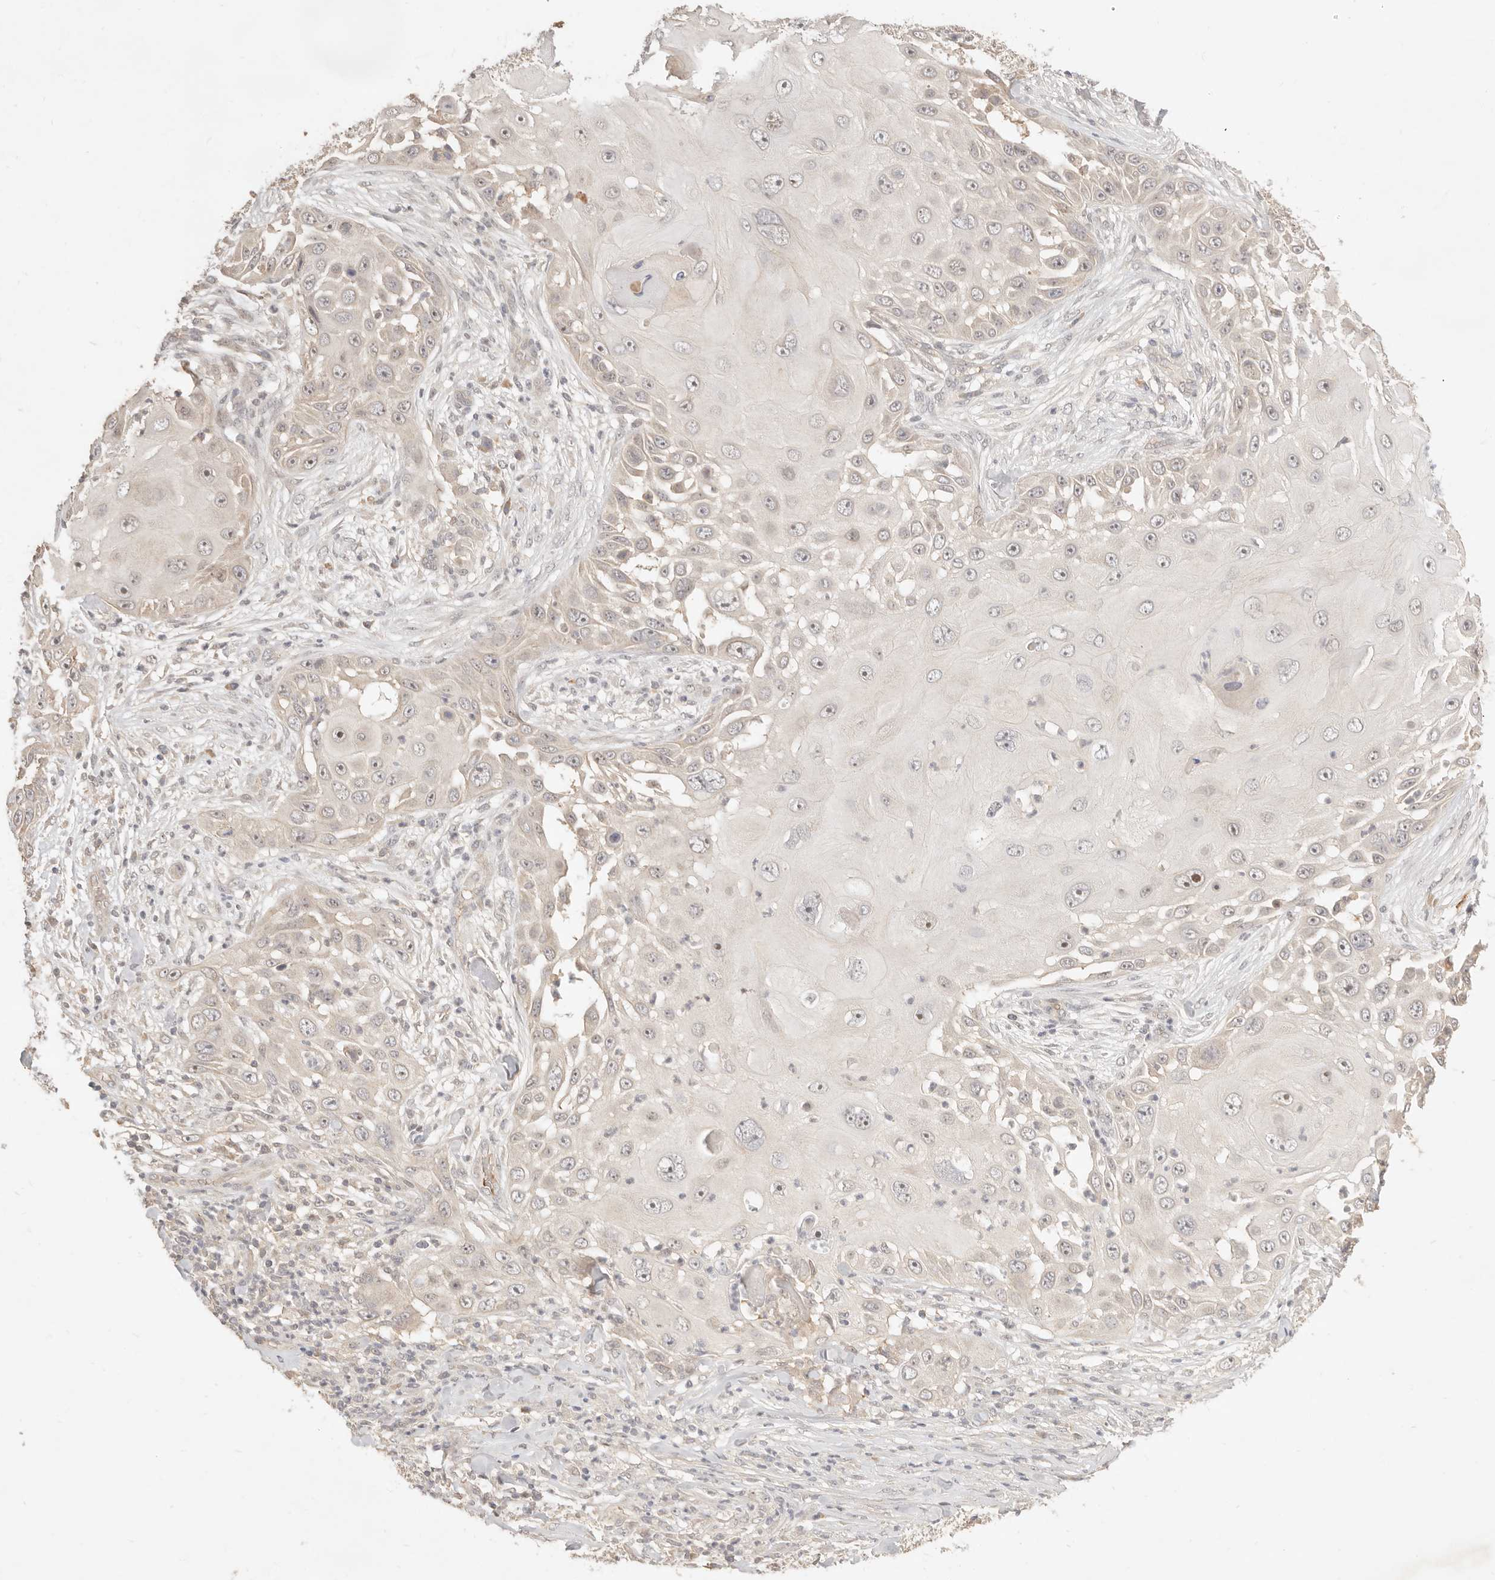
{"staining": {"intensity": "weak", "quantity": ">75%", "location": "nuclear"}, "tissue": "skin cancer", "cell_type": "Tumor cells", "image_type": "cancer", "snomed": [{"axis": "morphology", "description": "Squamous cell carcinoma, NOS"}, {"axis": "topography", "description": "Skin"}], "caption": "Brown immunohistochemical staining in human squamous cell carcinoma (skin) displays weak nuclear staining in about >75% of tumor cells.", "gene": "MEP1A", "patient": {"sex": "female", "age": 44}}